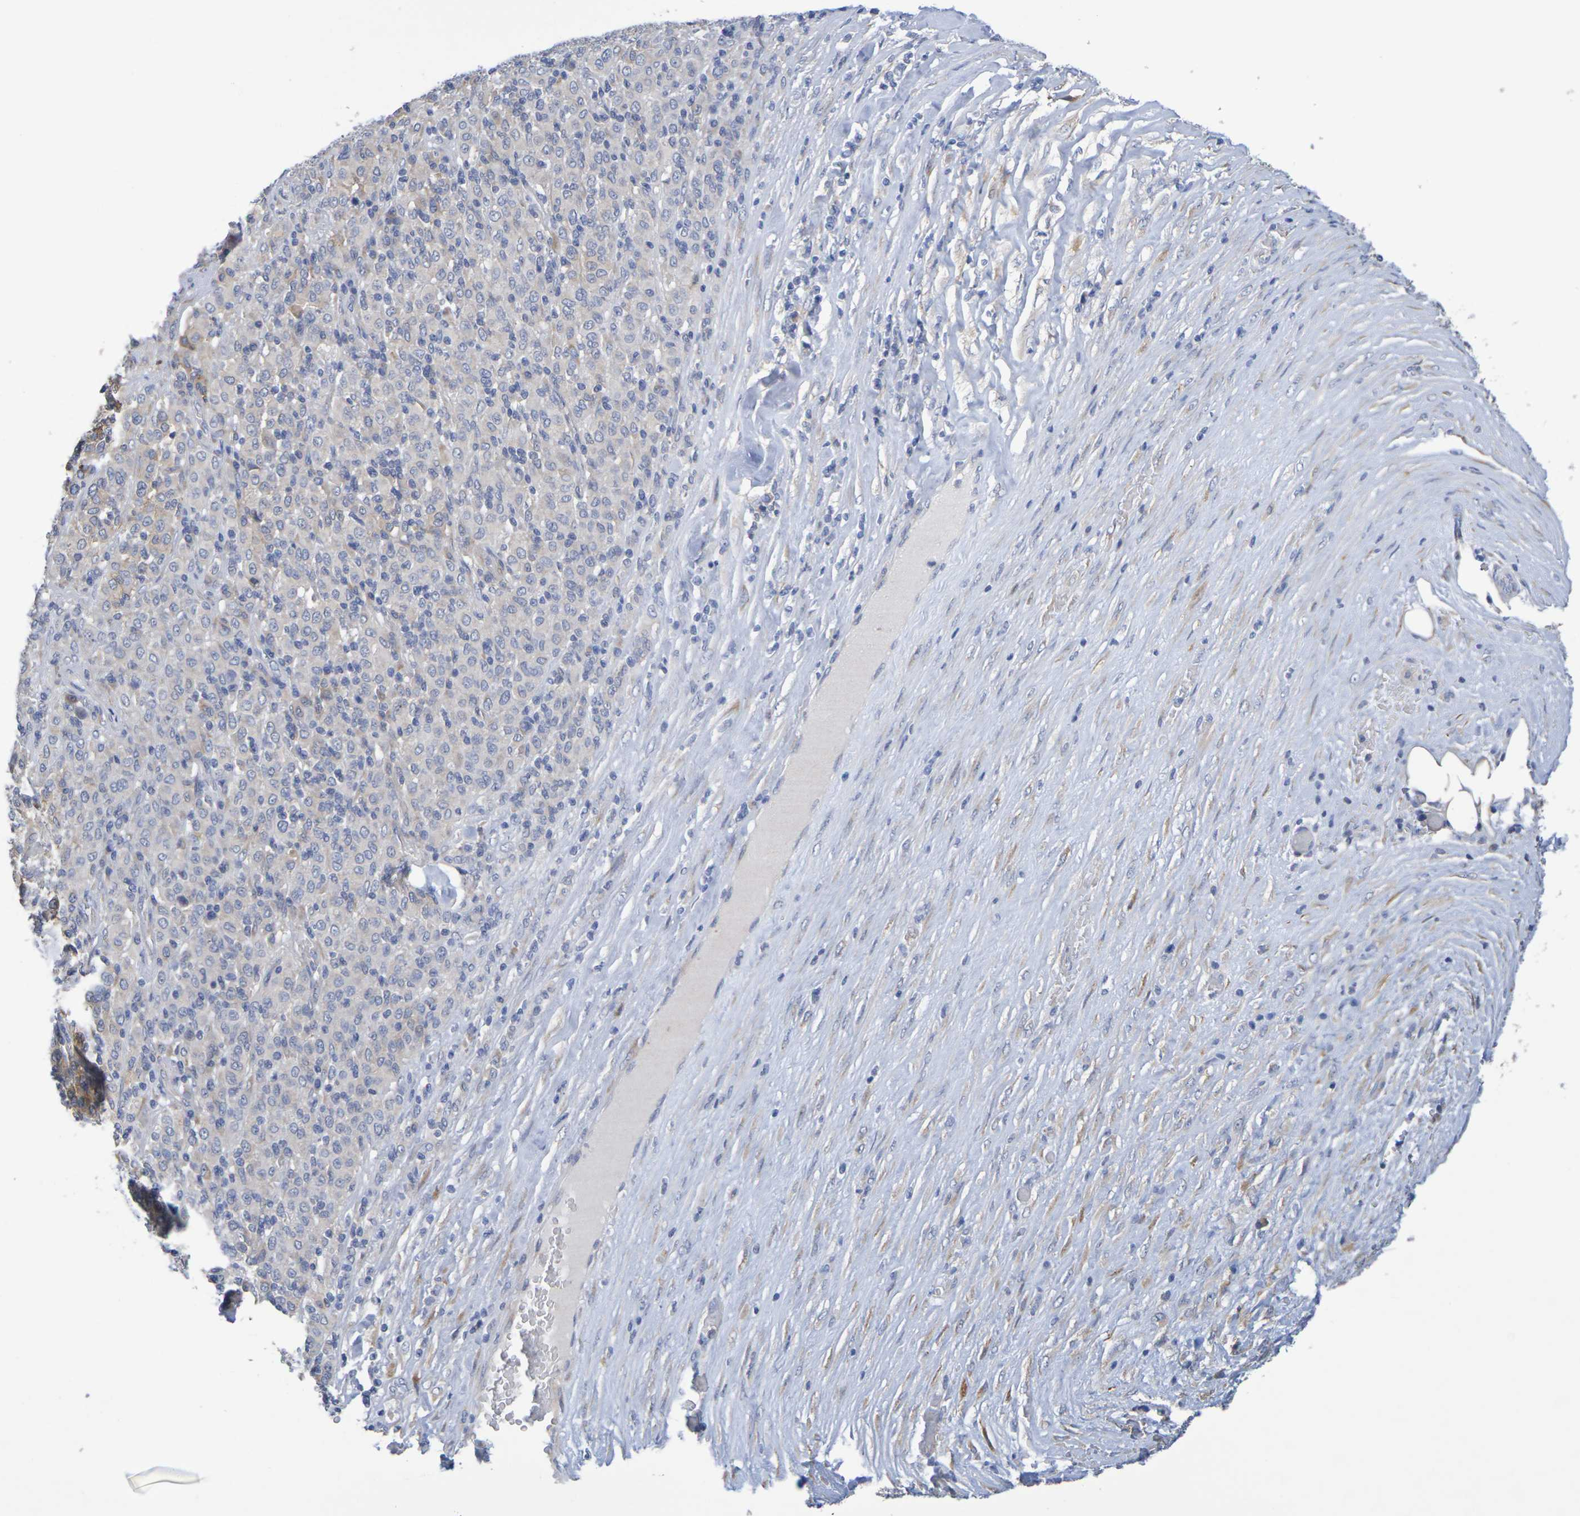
{"staining": {"intensity": "moderate", "quantity": "<25%", "location": "cytoplasmic/membranous"}, "tissue": "melanoma", "cell_type": "Tumor cells", "image_type": "cancer", "snomed": [{"axis": "morphology", "description": "Malignant melanoma, Metastatic site"}, {"axis": "topography", "description": "Pancreas"}], "caption": "DAB immunohistochemical staining of melanoma shows moderate cytoplasmic/membranous protein positivity in about <25% of tumor cells. The protein of interest is stained brown, and the nuclei are stained in blue (DAB IHC with brightfield microscopy, high magnification).", "gene": "SDC4", "patient": {"sex": "female", "age": 30}}